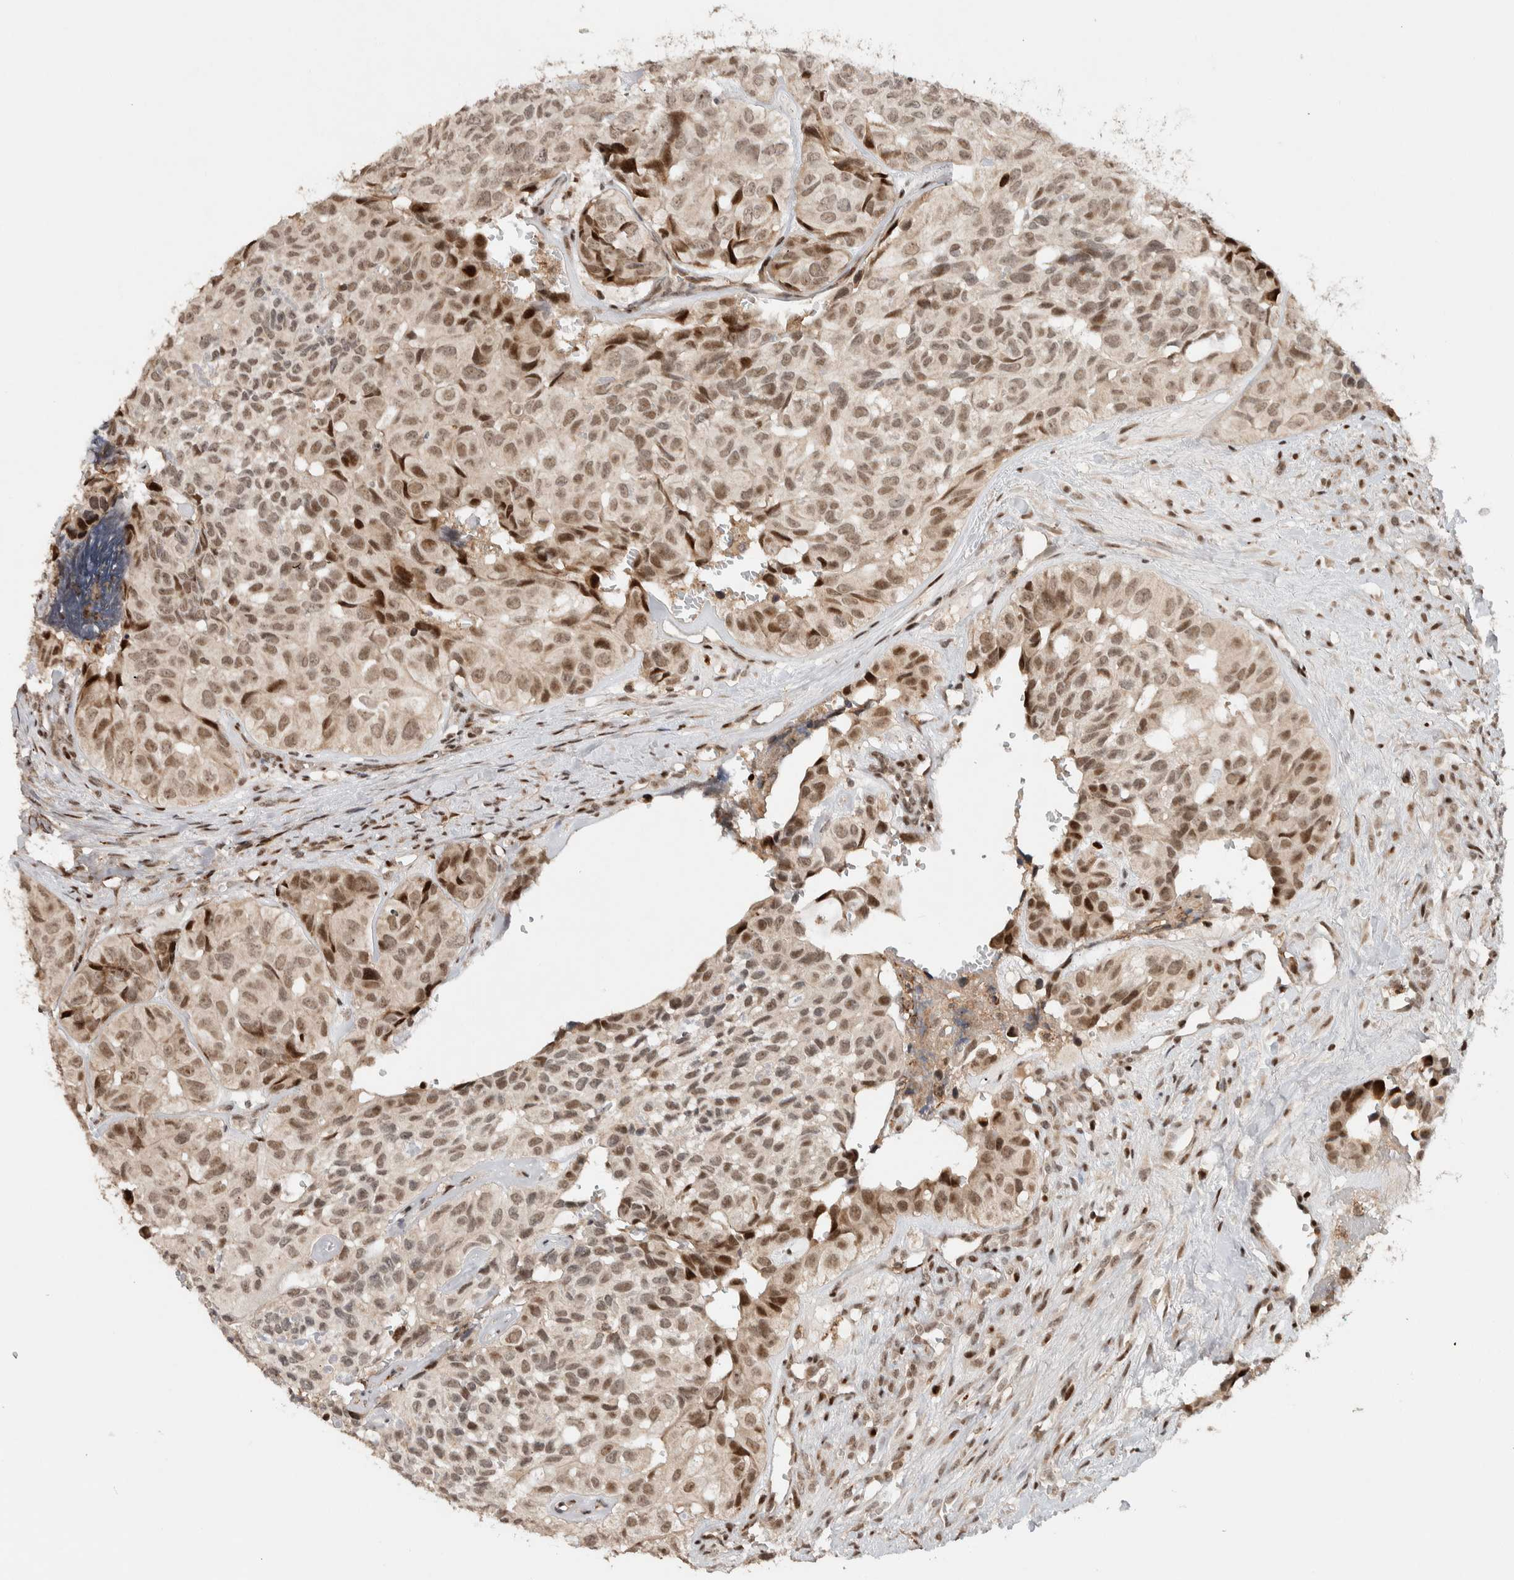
{"staining": {"intensity": "moderate", "quantity": "25%-75%", "location": "nuclear"}, "tissue": "head and neck cancer", "cell_type": "Tumor cells", "image_type": "cancer", "snomed": [{"axis": "morphology", "description": "Adenocarcinoma, NOS"}, {"axis": "topography", "description": "Salivary gland, NOS"}, {"axis": "topography", "description": "Head-Neck"}], "caption": "Protein staining of adenocarcinoma (head and neck) tissue reveals moderate nuclear expression in about 25%-75% of tumor cells.", "gene": "ZNF521", "patient": {"sex": "female", "age": 76}}